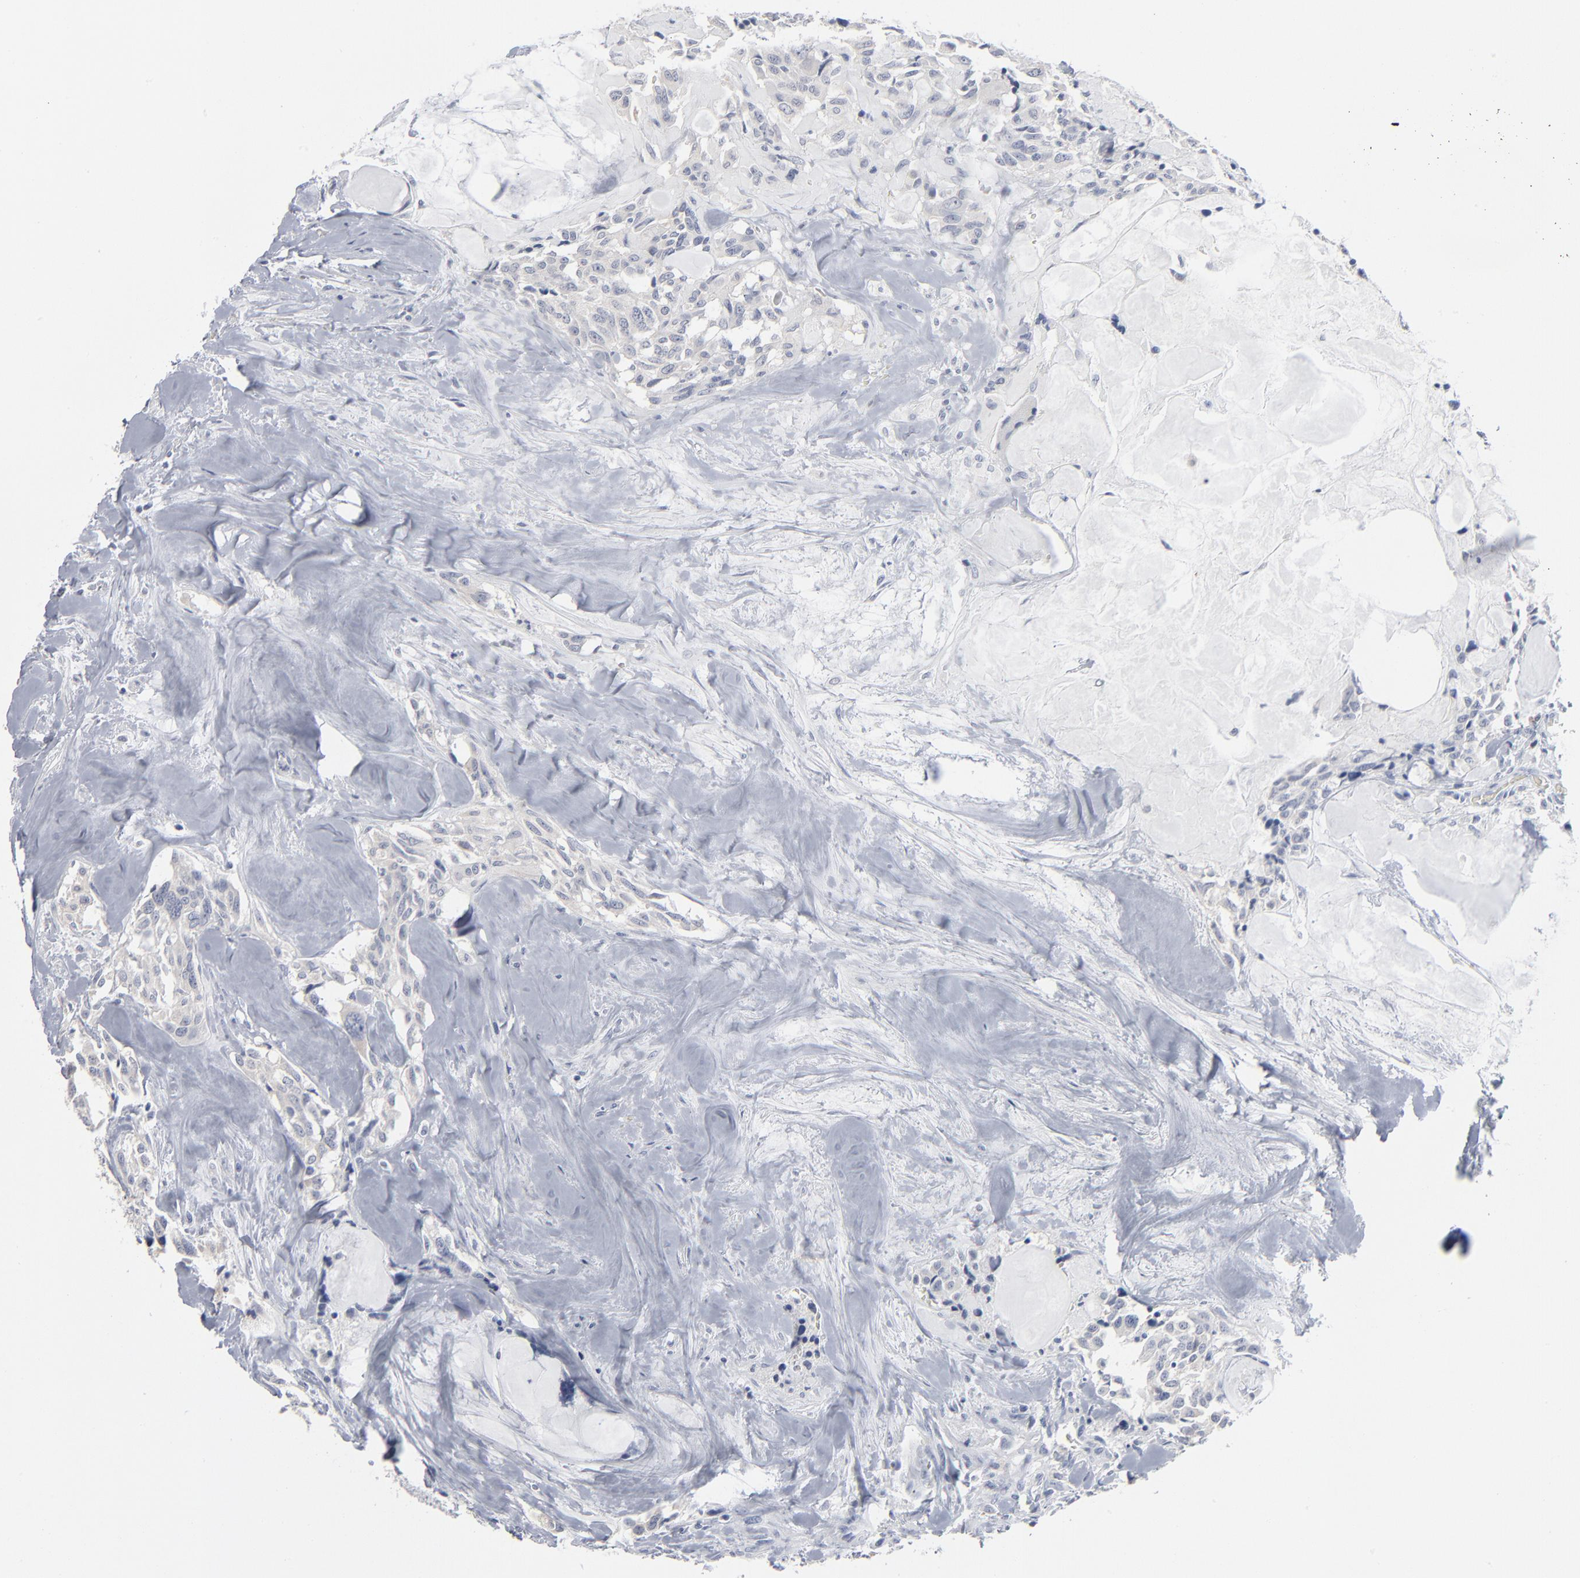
{"staining": {"intensity": "negative", "quantity": "none", "location": "none"}, "tissue": "thyroid cancer", "cell_type": "Tumor cells", "image_type": "cancer", "snomed": [{"axis": "morphology", "description": "Carcinoma, NOS"}, {"axis": "morphology", "description": "Carcinoid, malignant, NOS"}, {"axis": "topography", "description": "Thyroid gland"}], "caption": "The image demonstrates no staining of tumor cells in carcinoma (thyroid).", "gene": "PAGE1", "patient": {"sex": "male", "age": 33}}